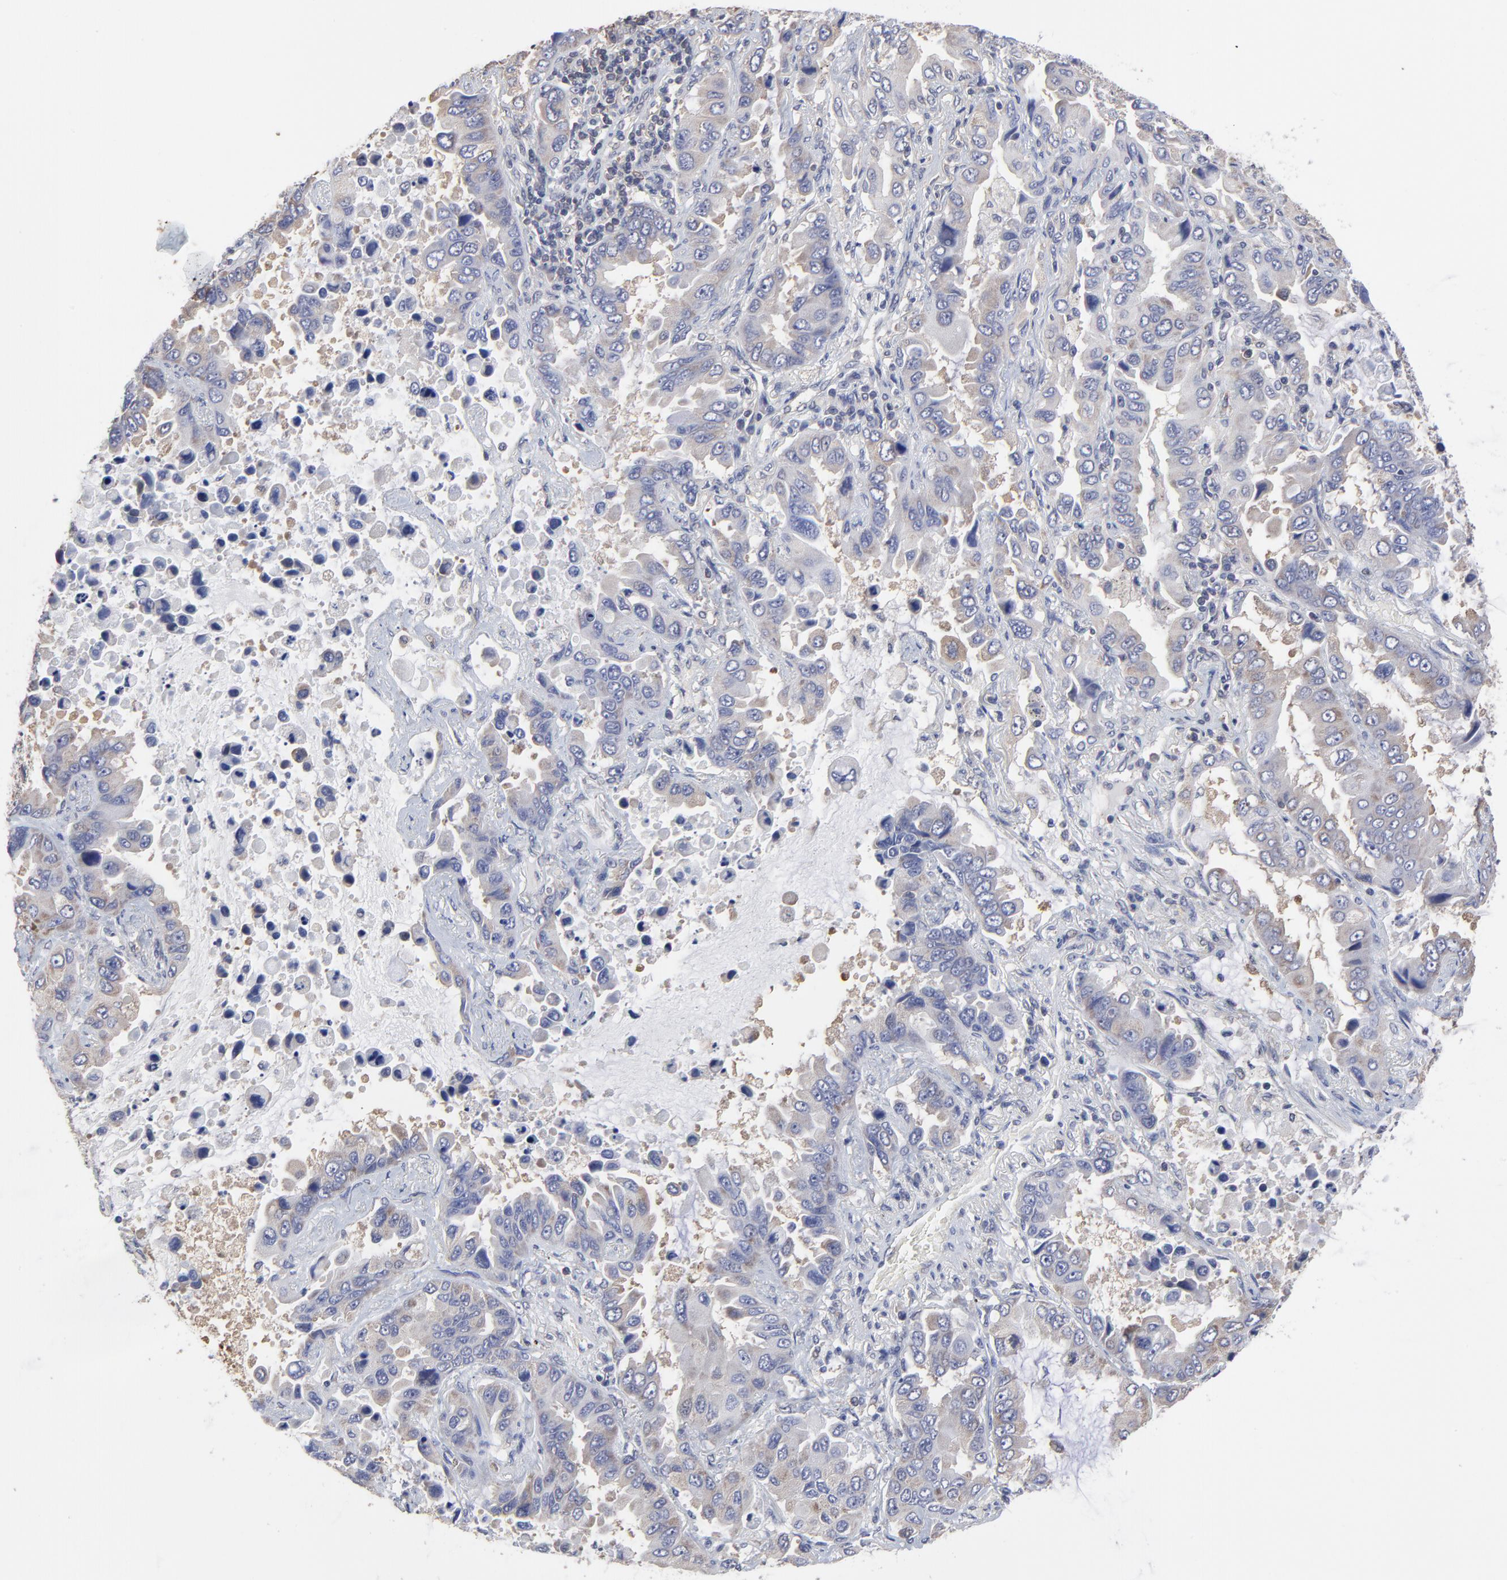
{"staining": {"intensity": "weak", "quantity": "<25%", "location": "cytoplasmic/membranous"}, "tissue": "lung cancer", "cell_type": "Tumor cells", "image_type": "cancer", "snomed": [{"axis": "morphology", "description": "Adenocarcinoma, NOS"}, {"axis": "topography", "description": "Lung"}], "caption": "A high-resolution photomicrograph shows IHC staining of lung adenocarcinoma, which displays no significant positivity in tumor cells.", "gene": "CCT2", "patient": {"sex": "male", "age": 64}}